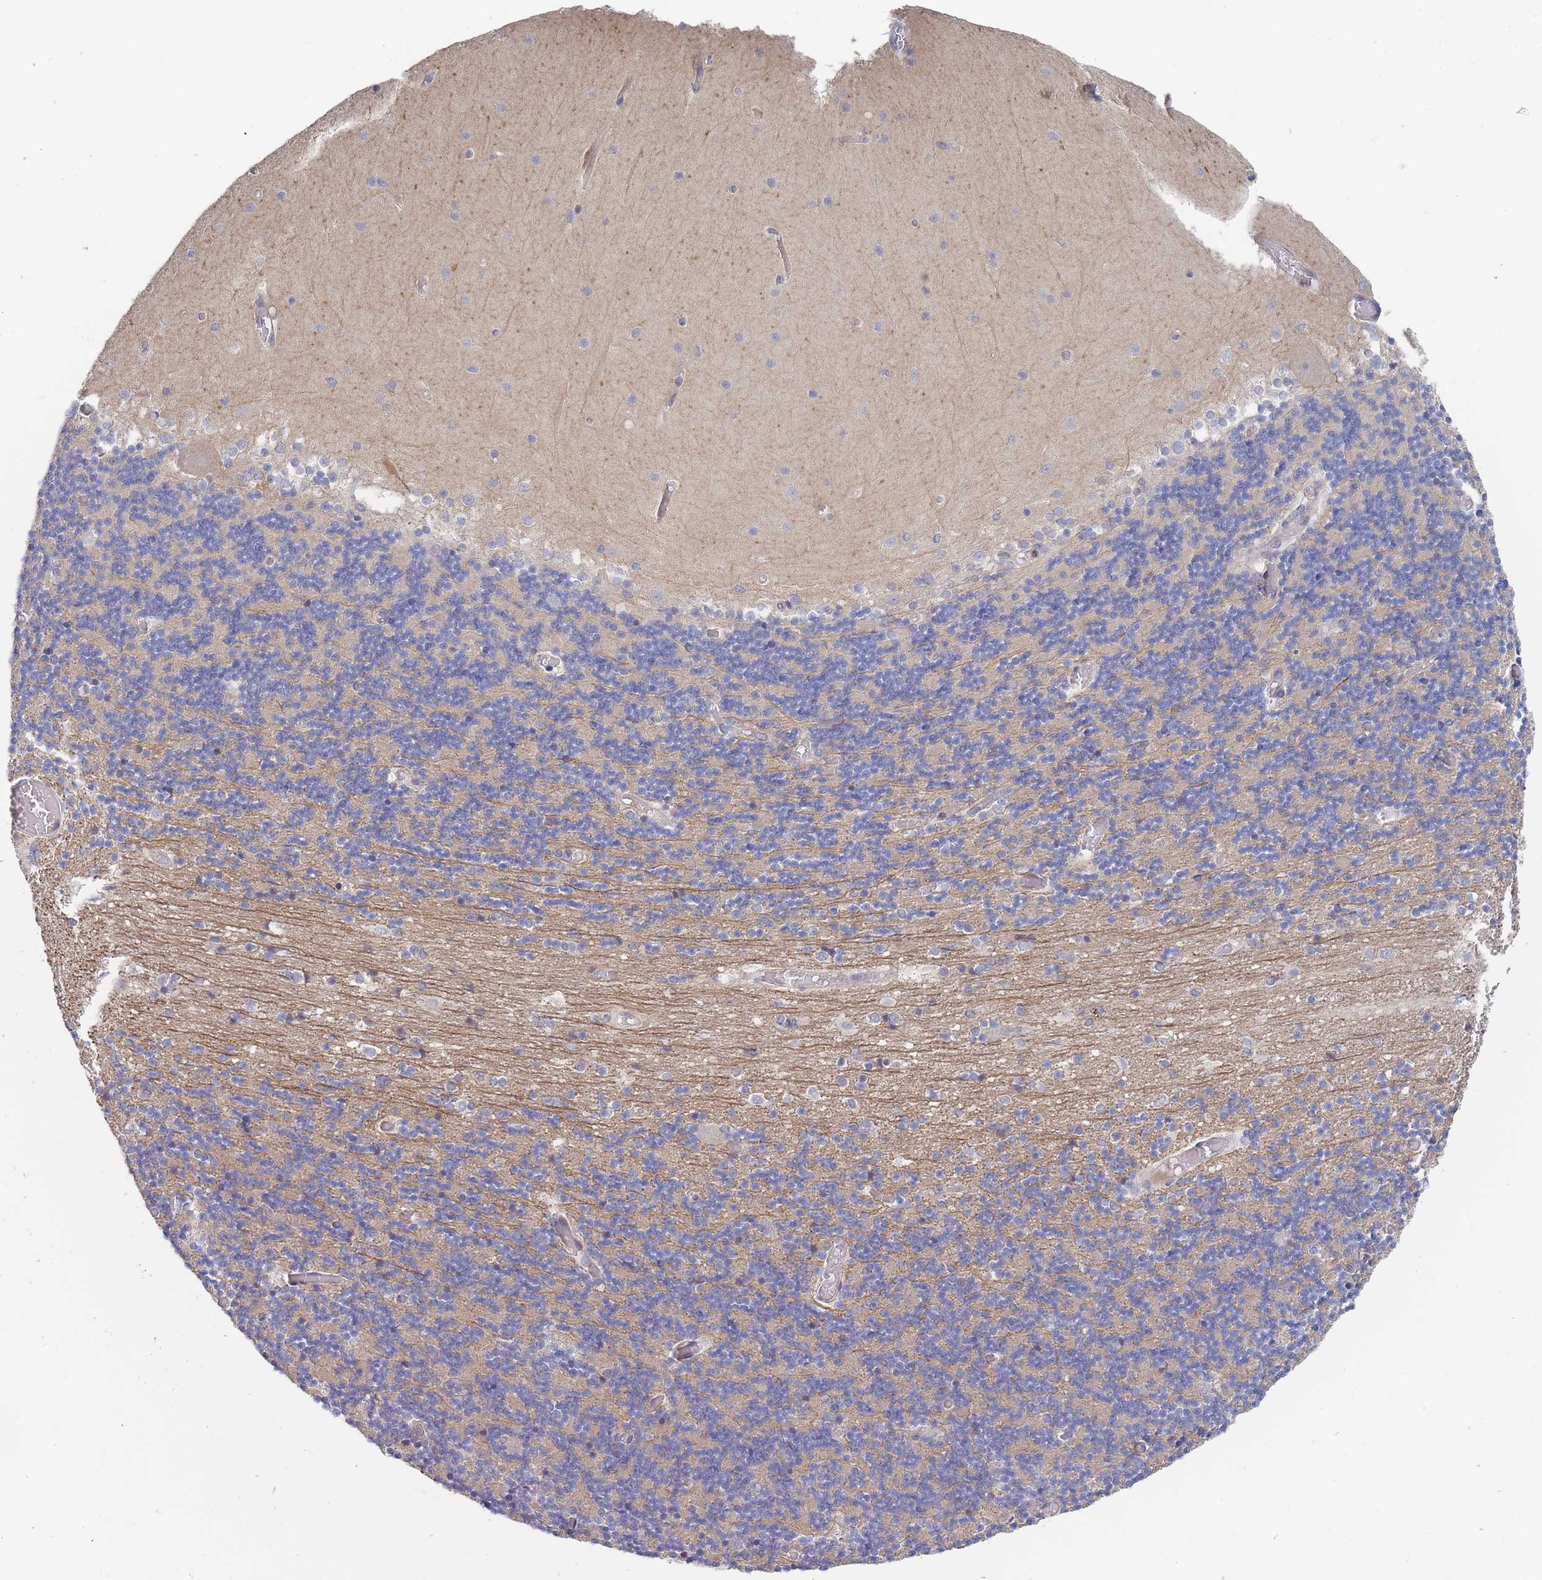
{"staining": {"intensity": "weak", "quantity": "25%-75%", "location": "cytoplasmic/membranous"}, "tissue": "cerebellum", "cell_type": "Cells in granular layer", "image_type": "normal", "snomed": [{"axis": "morphology", "description": "Normal tissue, NOS"}, {"axis": "topography", "description": "Cerebellum"}], "caption": "Approximately 25%-75% of cells in granular layer in normal human cerebellum demonstrate weak cytoplasmic/membranous protein expression as visualized by brown immunohistochemical staining.", "gene": "SLC35F5", "patient": {"sex": "female", "age": 28}}